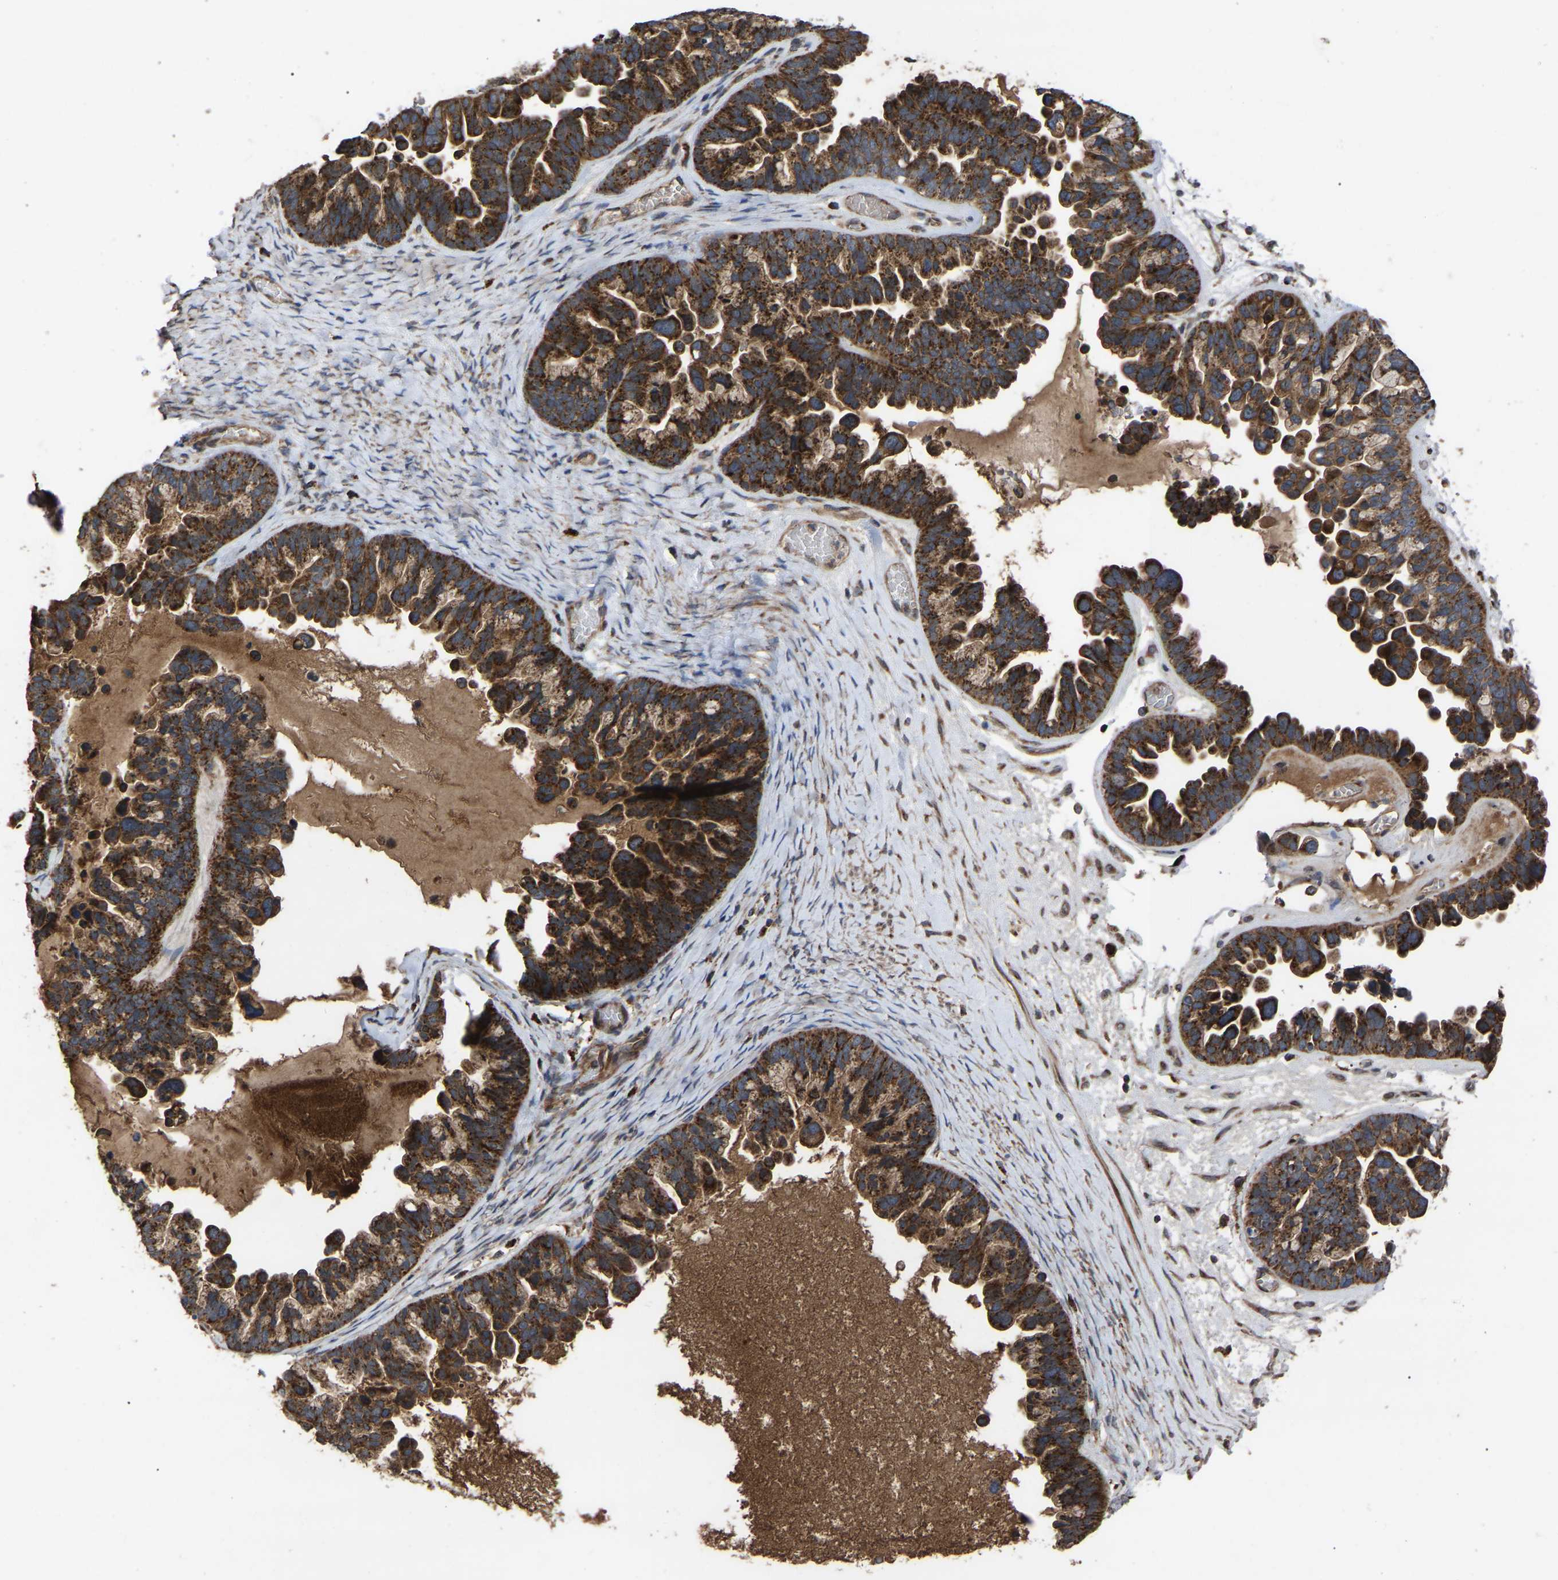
{"staining": {"intensity": "moderate", "quantity": ">75%", "location": "cytoplasmic/membranous"}, "tissue": "ovarian cancer", "cell_type": "Tumor cells", "image_type": "cancer", "snomed": [{"axis": "morphology", "description": "Cystadenocarcinoma, serous, NOS"}, {"axis": "topography", "description": "Ovary"}], "caption": "Ovarian cancer (serous cystadenocarcinoma) was stained to show a protein in brown. There is medium levels of moderate cytoplasmic/membranous positivity in about >75% of tumor cells.", "gene": "GCC1", "patient": {"sex": "female", "age": 56}}